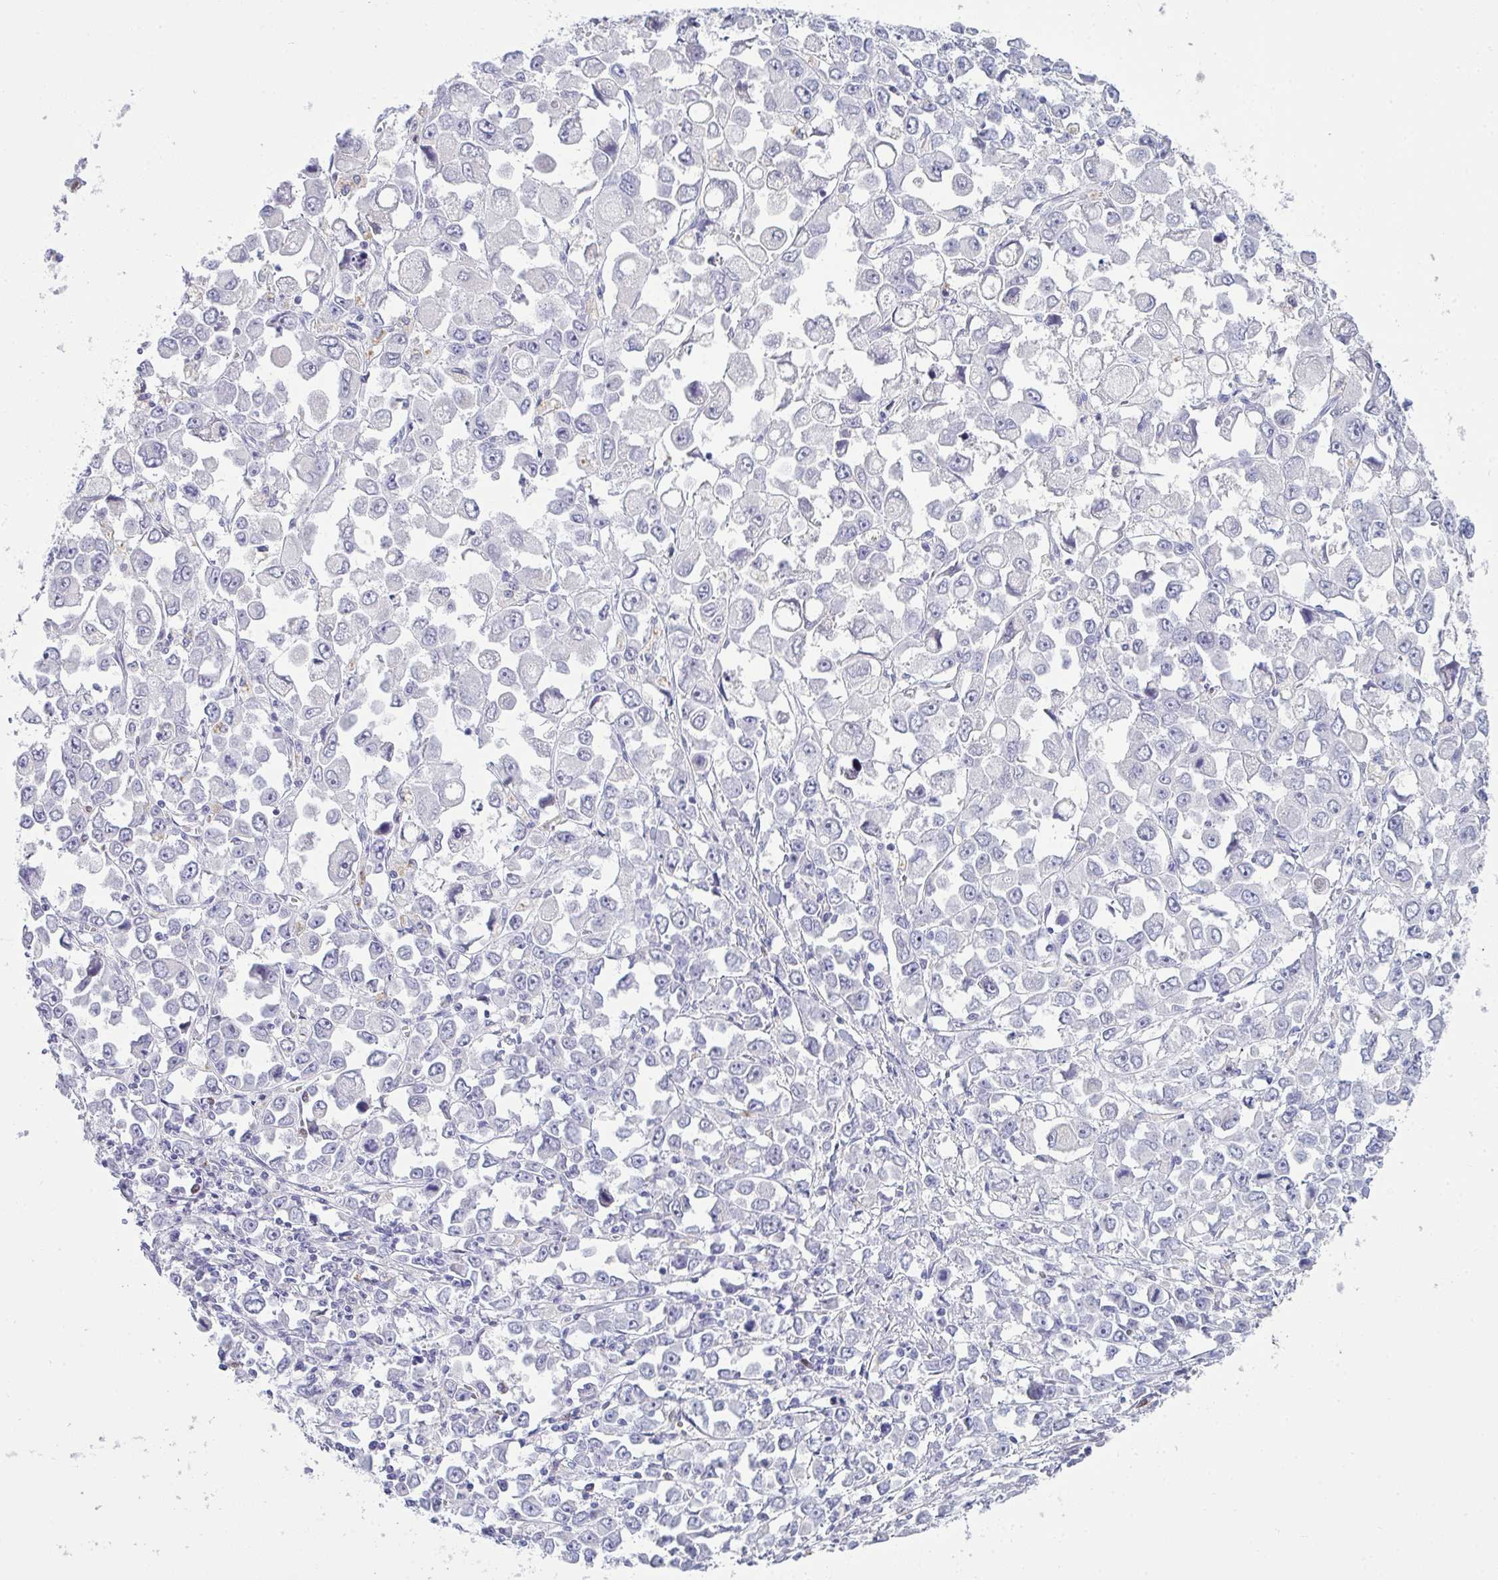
{"staining": {"intensity": "negative", "quantity": "none", "location": "none"}, "tissue": "stomach cancer", "cell_type": "Tumor cells", "image_type": "cancer", "snomed": [{"axis": "morphology", "description": "Adenocarcinoma, NOS"}, {"axis": "topography", "description": "Stomach, upper"}], "caption": "IHC of human stomach cancer shows no staining in tumor cells.", "gene": "SERPINB10", "patient": {"sex": "male", "age": 70}}